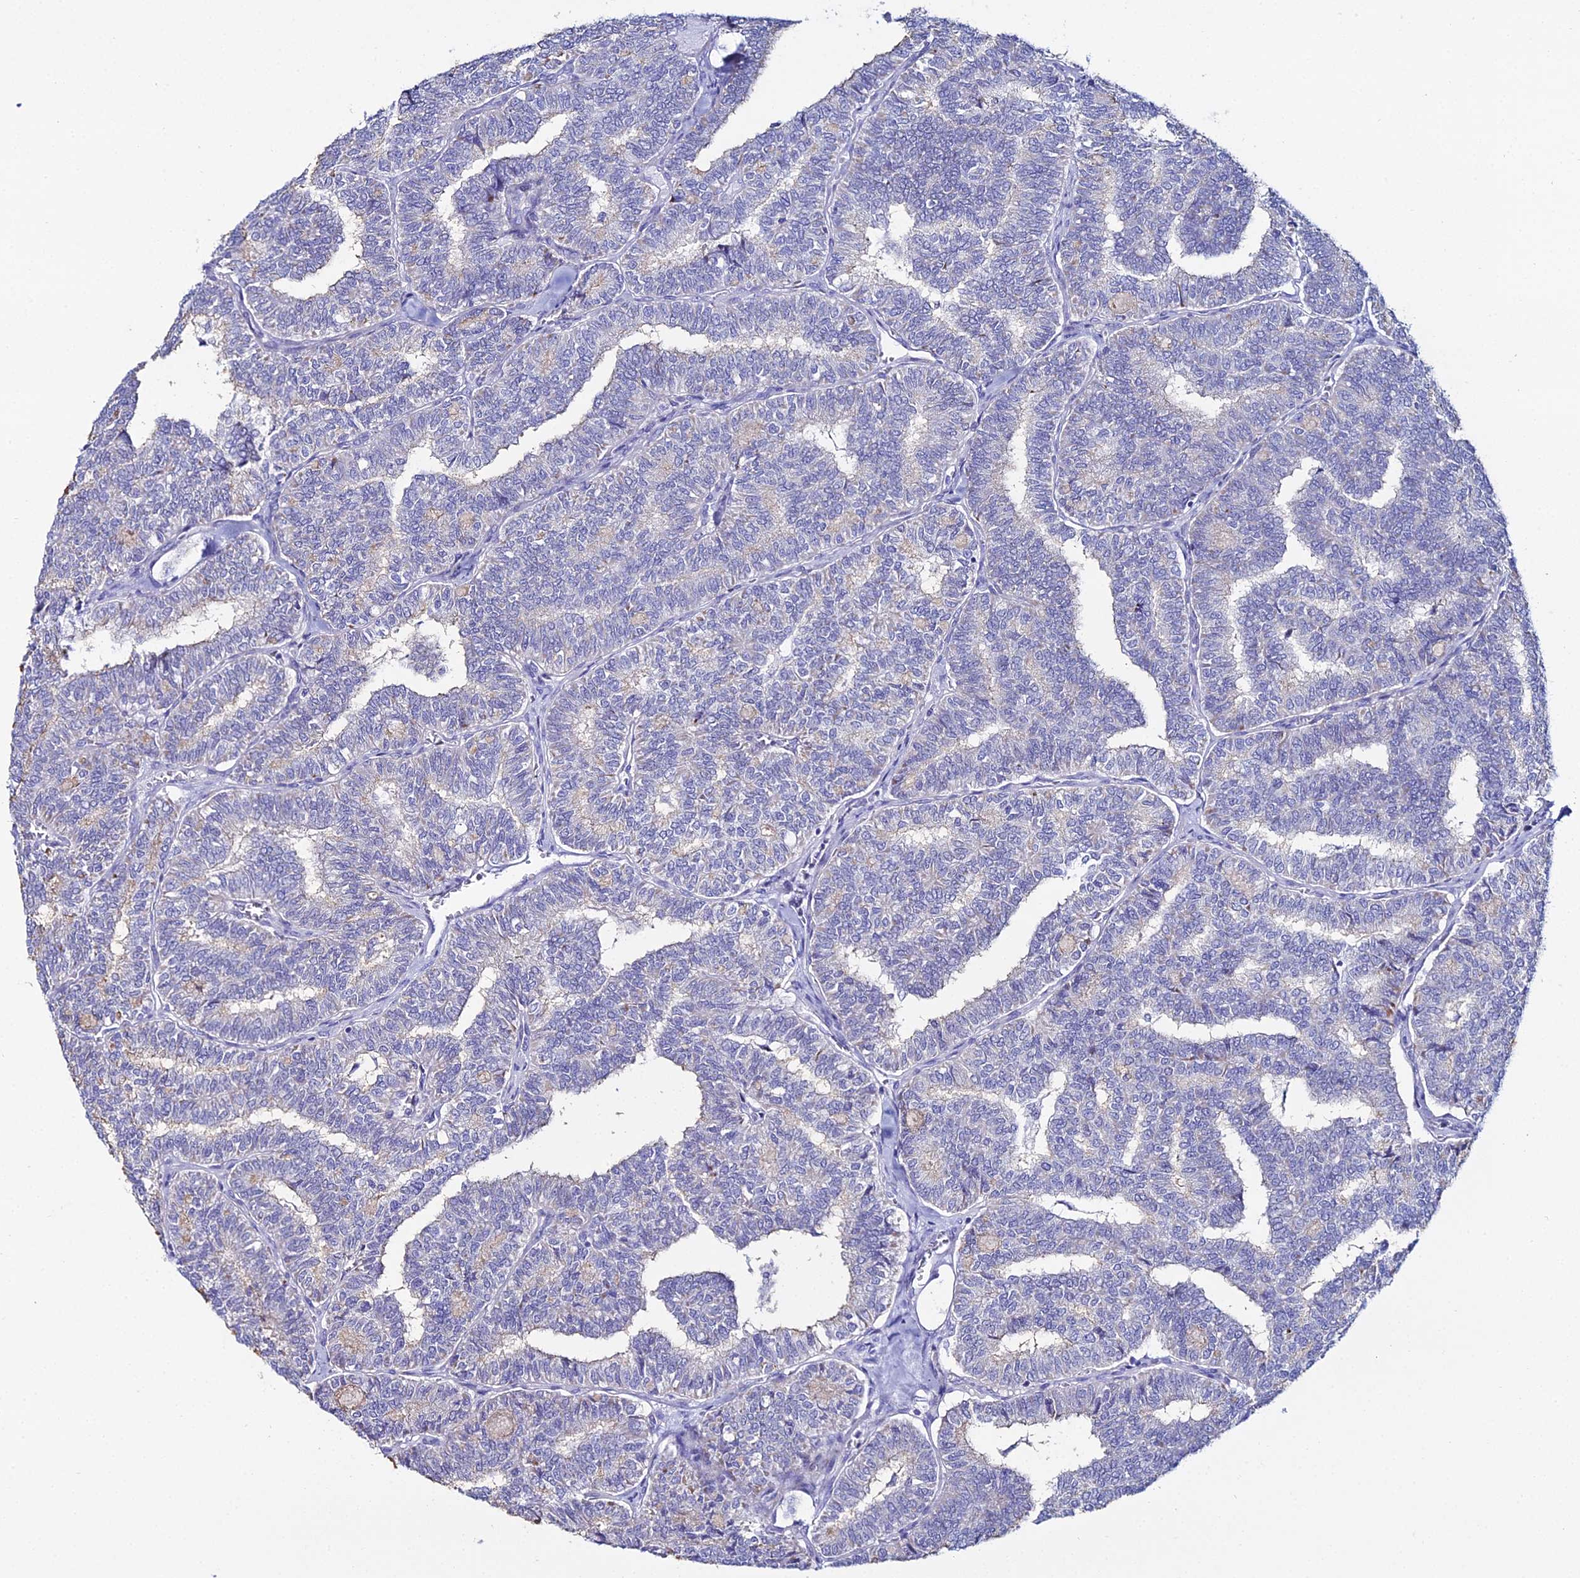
{"staining": {"intensity": "negative", "quantity": "none", "location": "none"}, "tissue": "thyroid cancer", "cell_type": "Tumor cells", "image_type": "cancer", "snomed": [{"axis": "morphology", "description": "Papillary adenocarcinoma, NOS"}, {"axis": "topography", "description": "Thyroid gland"}], "caption": "Immunohistochemical staining of human thyroid cancer (papillary adenocarcinoma) shows no significant staining in tumor cells.", "gene": "DHX34", "patient": {"sex": "female", "age": 35}}